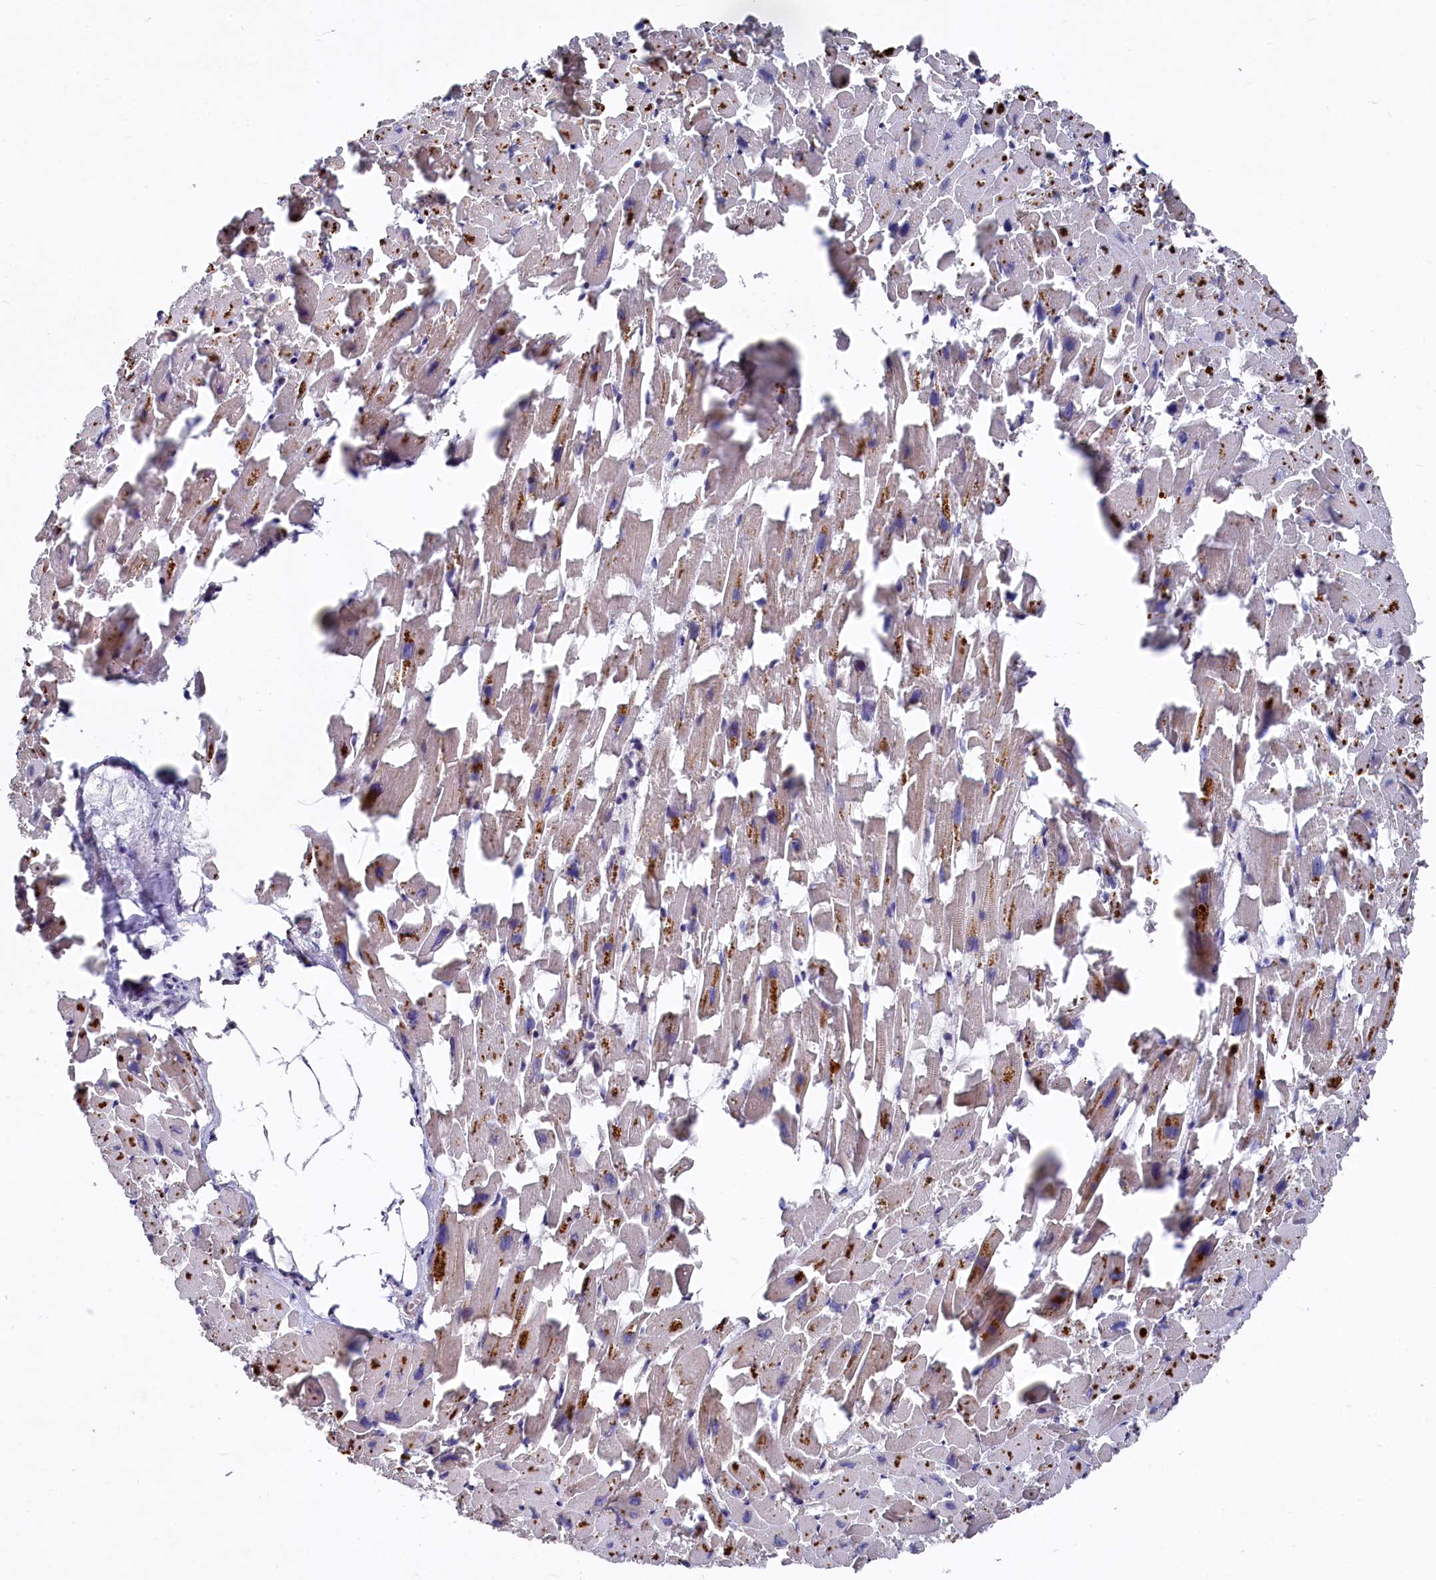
{"staining": {"intensity": "moderate", "quantity": "<25%", "location": "cytoplasmic/membranous"}, "tissue": "heart muscle", "cell_type": "Cardiomyocytes", "image_type": "normal", "snomed": [{"axis": "morphology", "description": "Normal tissue, NOS"}, {"axis": "topography", "description": "Heart"}], "caption": "Moderate cytoplasmic/membranous protein staining is seen in about <25% of cardiomyocytes in heart muscle. The staining was performed using DAB, with brown indicating positive protein expression. Nuclei are stained blue with hematoxylin.", "gene": "PLEKHO2", "patient": {"sex": "female", "age": 64}}